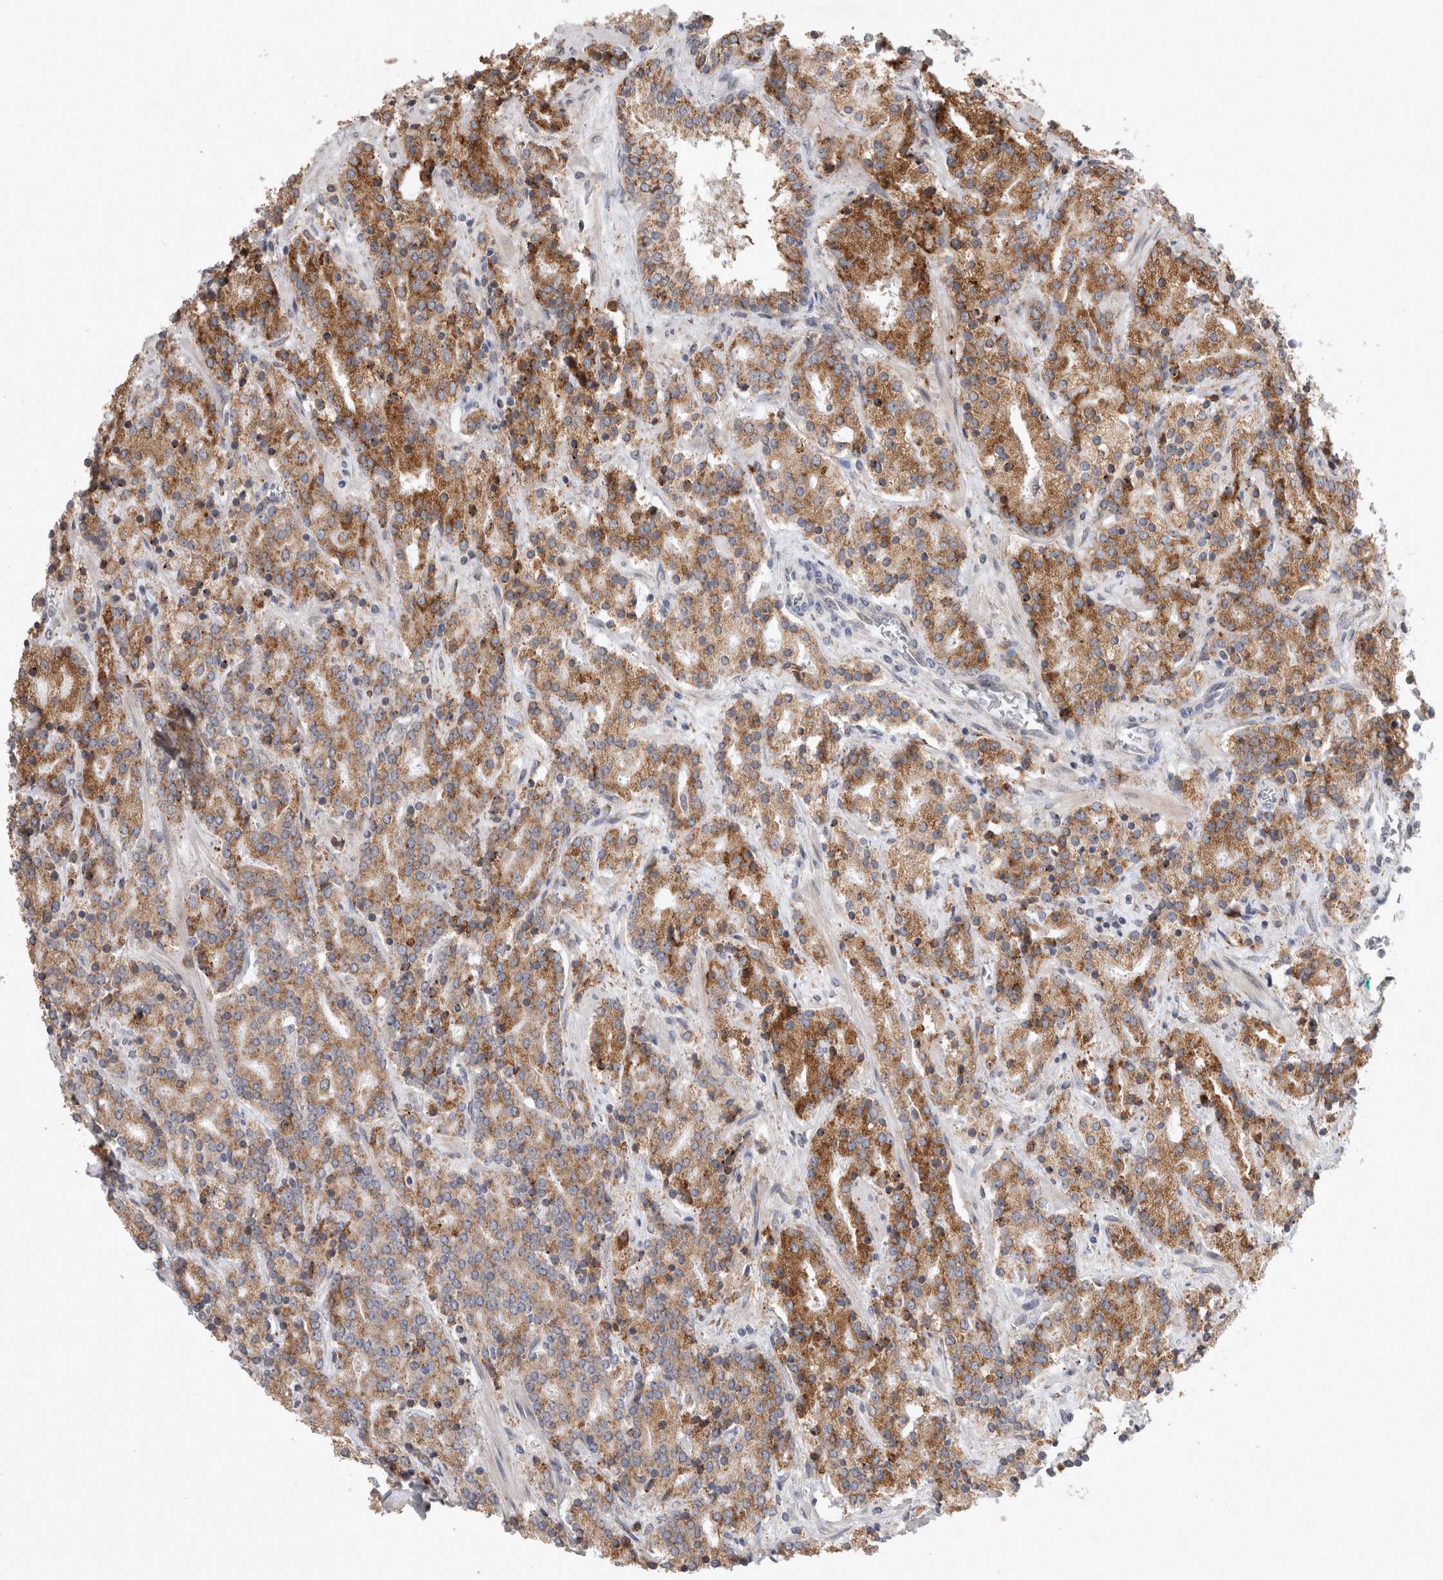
{"staining": {"intensity": "moderate", "quantity": ">75%", "location": "cytoplasmic/membranous"}, "tissue": "prostate cancer", "cell_type": "Tumor cells", "image_type": "cancer", "snomed": [{"axis": "morphology", "description": "Adenocarcinoma, High grade"}, {"axis": "topography", "description": "Prostate"}], "caption": "Immunohistochemistry histopathology image of neoplastic tissue: prostate high-grade adenocarcinoma stained using IHC displays medium levels of moderate protein expression localized specifically in the cytoplasmic/membranous of tumor cells, appearing as a cytoplasmic/membranous brown color.", "gene": "TRMT9B", "patient": {"sex": "male", "age": 71}}